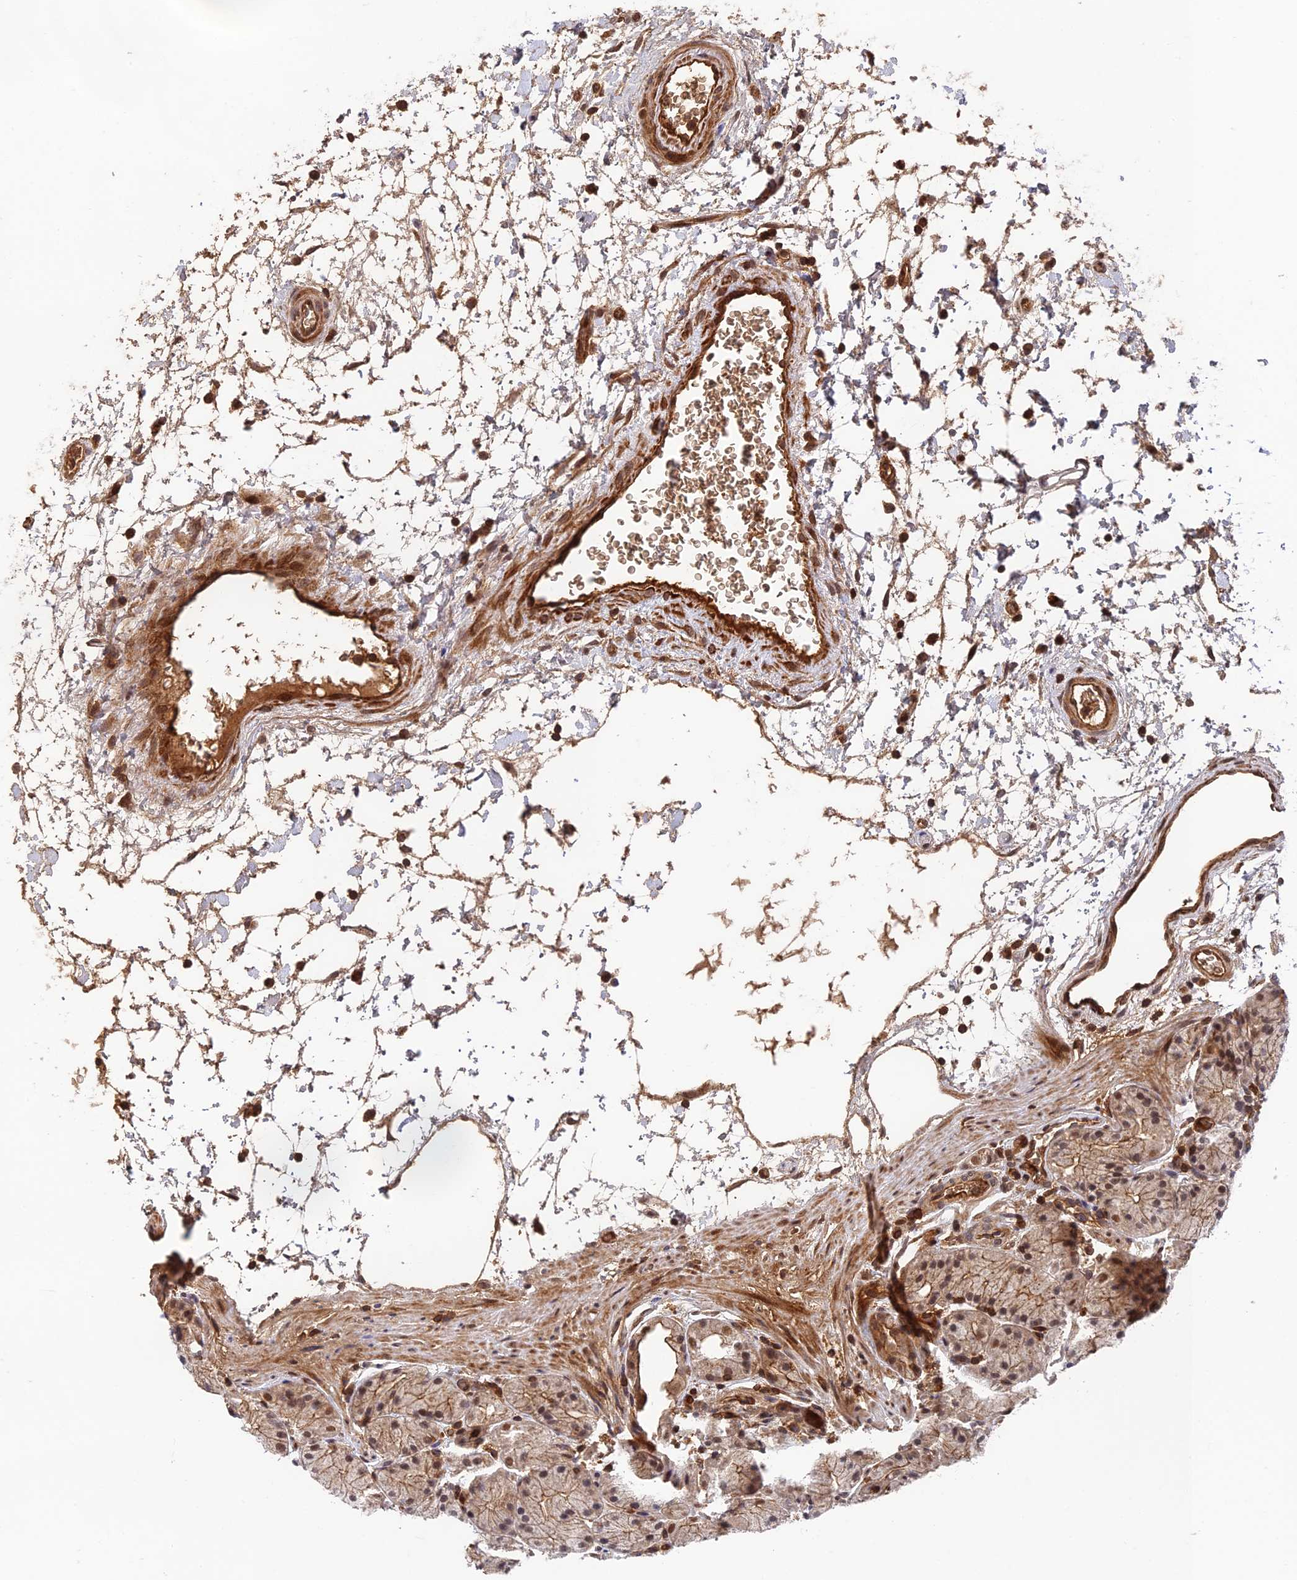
{"staining": {"intensity": "moderate", "quantity": "25%-75%", "location": "cytoplasmic/membranous,nuclear"}, "tissue": "stomach", "cell_type": "Glandular cells", "image_type": "normal", "snomed": [{"axis": "morphology", "description": "Normal tissue, NOS"}, {"axis": "topography", "description": "Stomach, upper"}], "caption": "Immunohistochemical staining of benign human stomach displays 25%-75% levels of moderate cytoplasmic/membranous,nuclear protein staining in about 25%-75% of glandular cells. (DAB (3,3'-diaminobenzidine) IHC, brown staining for protein, blue staining for nuclei).", "gene": "OSBPL1A", "patient": {"sex": "male", "age": 48}}